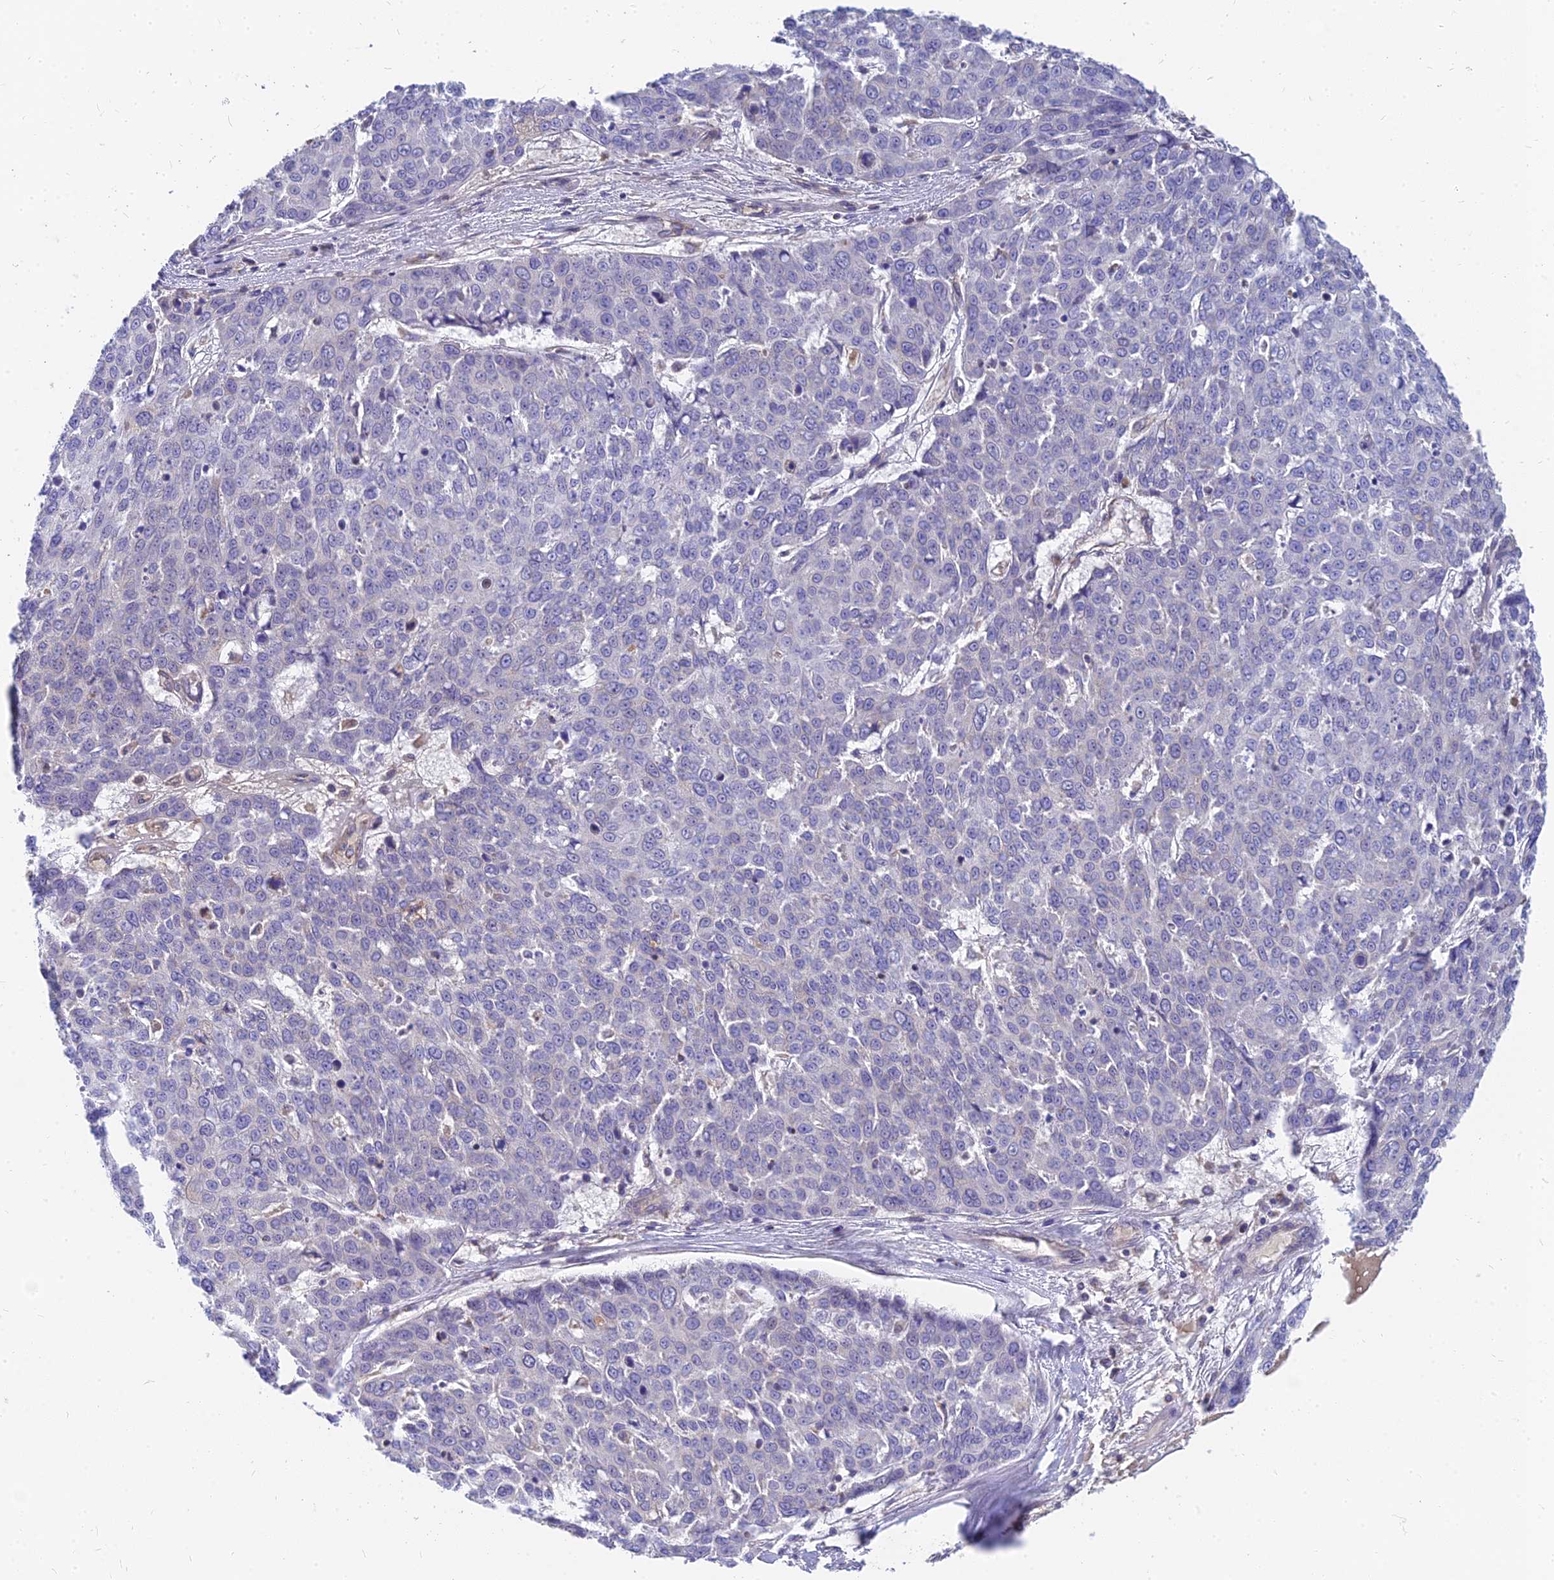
{"staining": {"intensity": "negative", "quantity": "none", "location": "none"}, "tissue": "skin cancer", "cell_type": "Tumor cells", "image_type": "cancer", "snomed": [{"axis": "morphology", "description": "Squamous cell carcinoma, NOS"}, {"axis": "topography", "description": "Skin"}], "caption": "Squamous cell carcinoma (skin) was stained to show a protein in brown. There is no significant expression in tumor cells.", "gene": "MRPL15", "patient": {"sex": "male", "age": 71}}